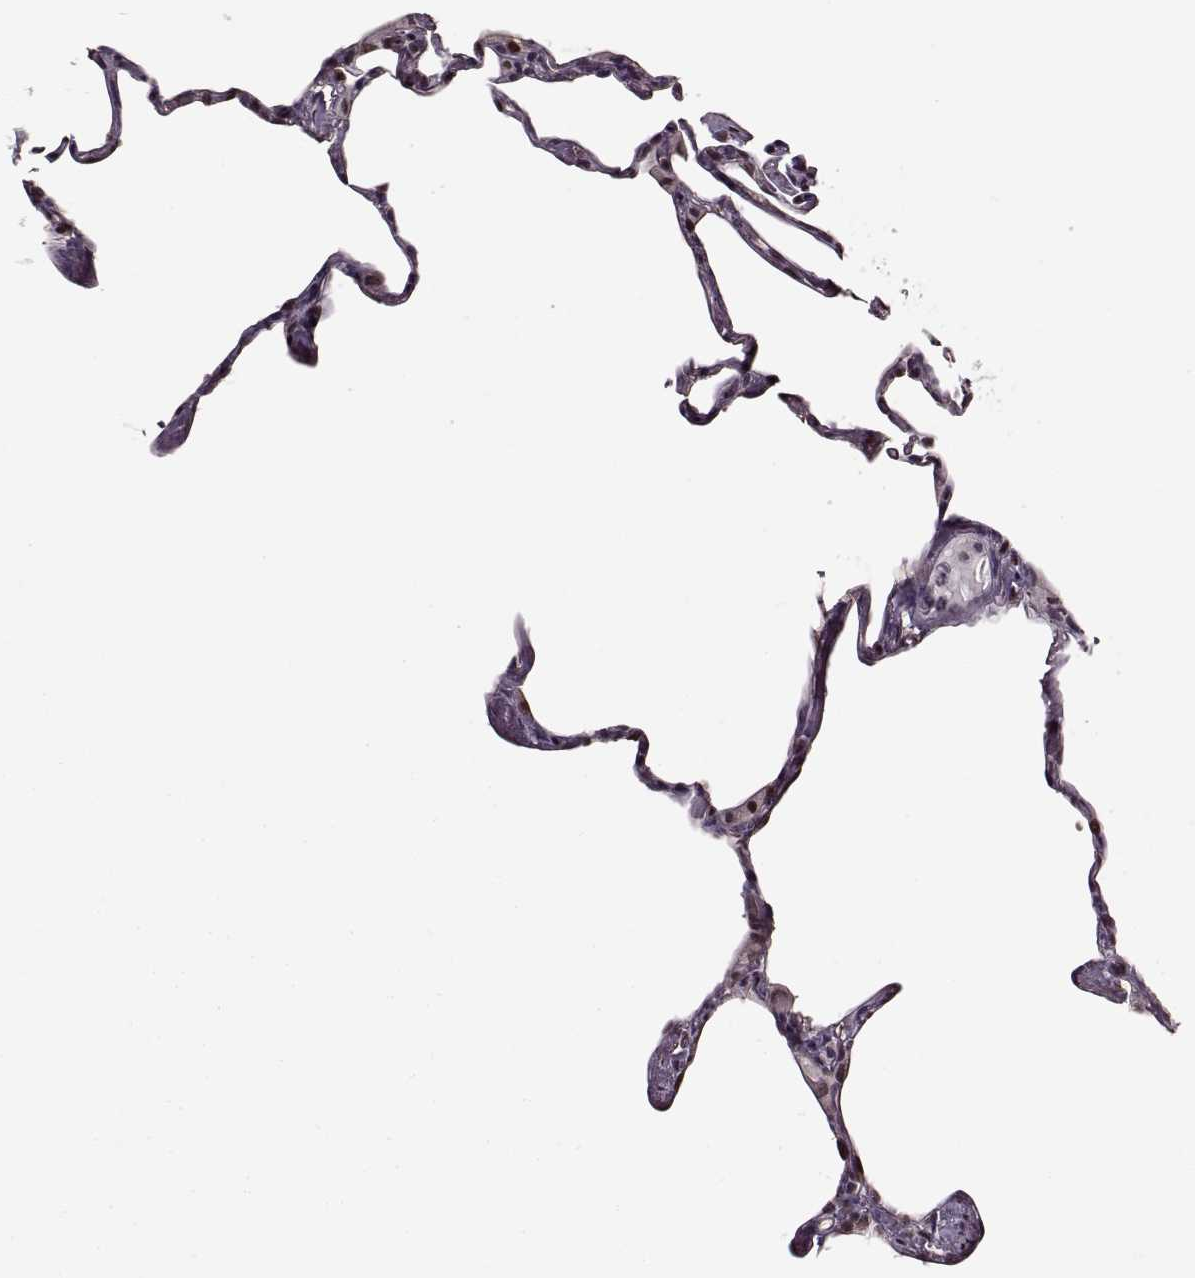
{"staining": {"intensity": "weak", "quantity": ">75%", "location": "nuclear"}, "tissue": "lung", "cell_type": "Alveolar cells", "image_type": "normal", "snomed": [{"axis": "morphology", "description": "Normal tissue, NOS"}, {"axis": "topography", "description": "Lung"}], "caption": "Lung stained with DAB IHC demonstrates low levels of weak nuclear expression in about >75% of alveolar cells.", "gene": "FTO", "patient": {"sex": "male", "age": 65}}